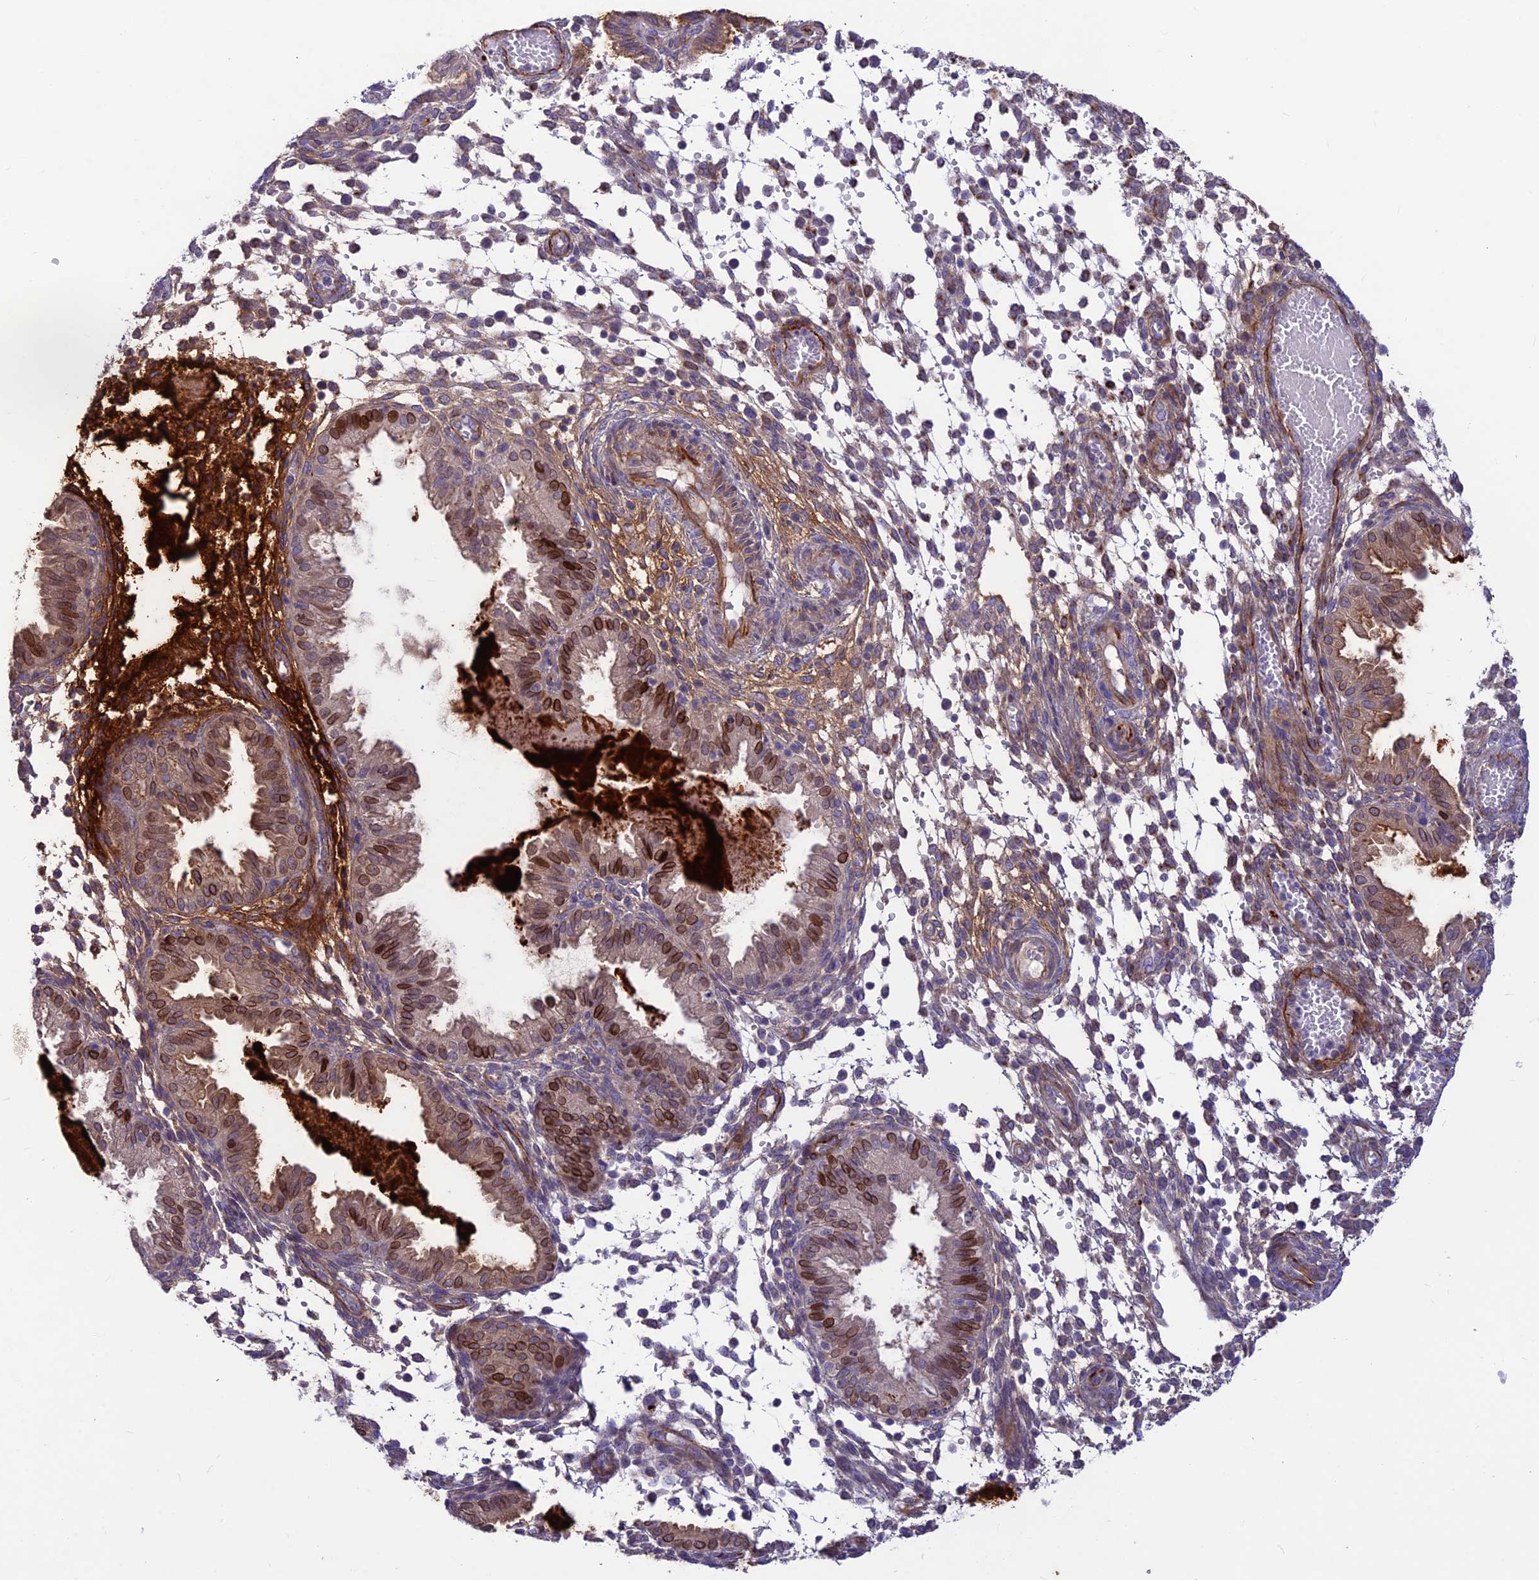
{"staining": {"intensity": "negative", "quantity": "none", "location": "none"}, "tissue": "endometrium", "cell_type": "Cells in endometrial stroma", "image_type": "normal", "snomed": [{"axis": "morphology", "description": "Normal tissue, NOS"}, {"axis": "topography", "description": "Endometrium"}], "caption": "Image shows no protein expression in cells in endometrial stroma of normal endometrium.", "gene": "ST8SIA5", "patient": {"sex": "female", "age": 33}}